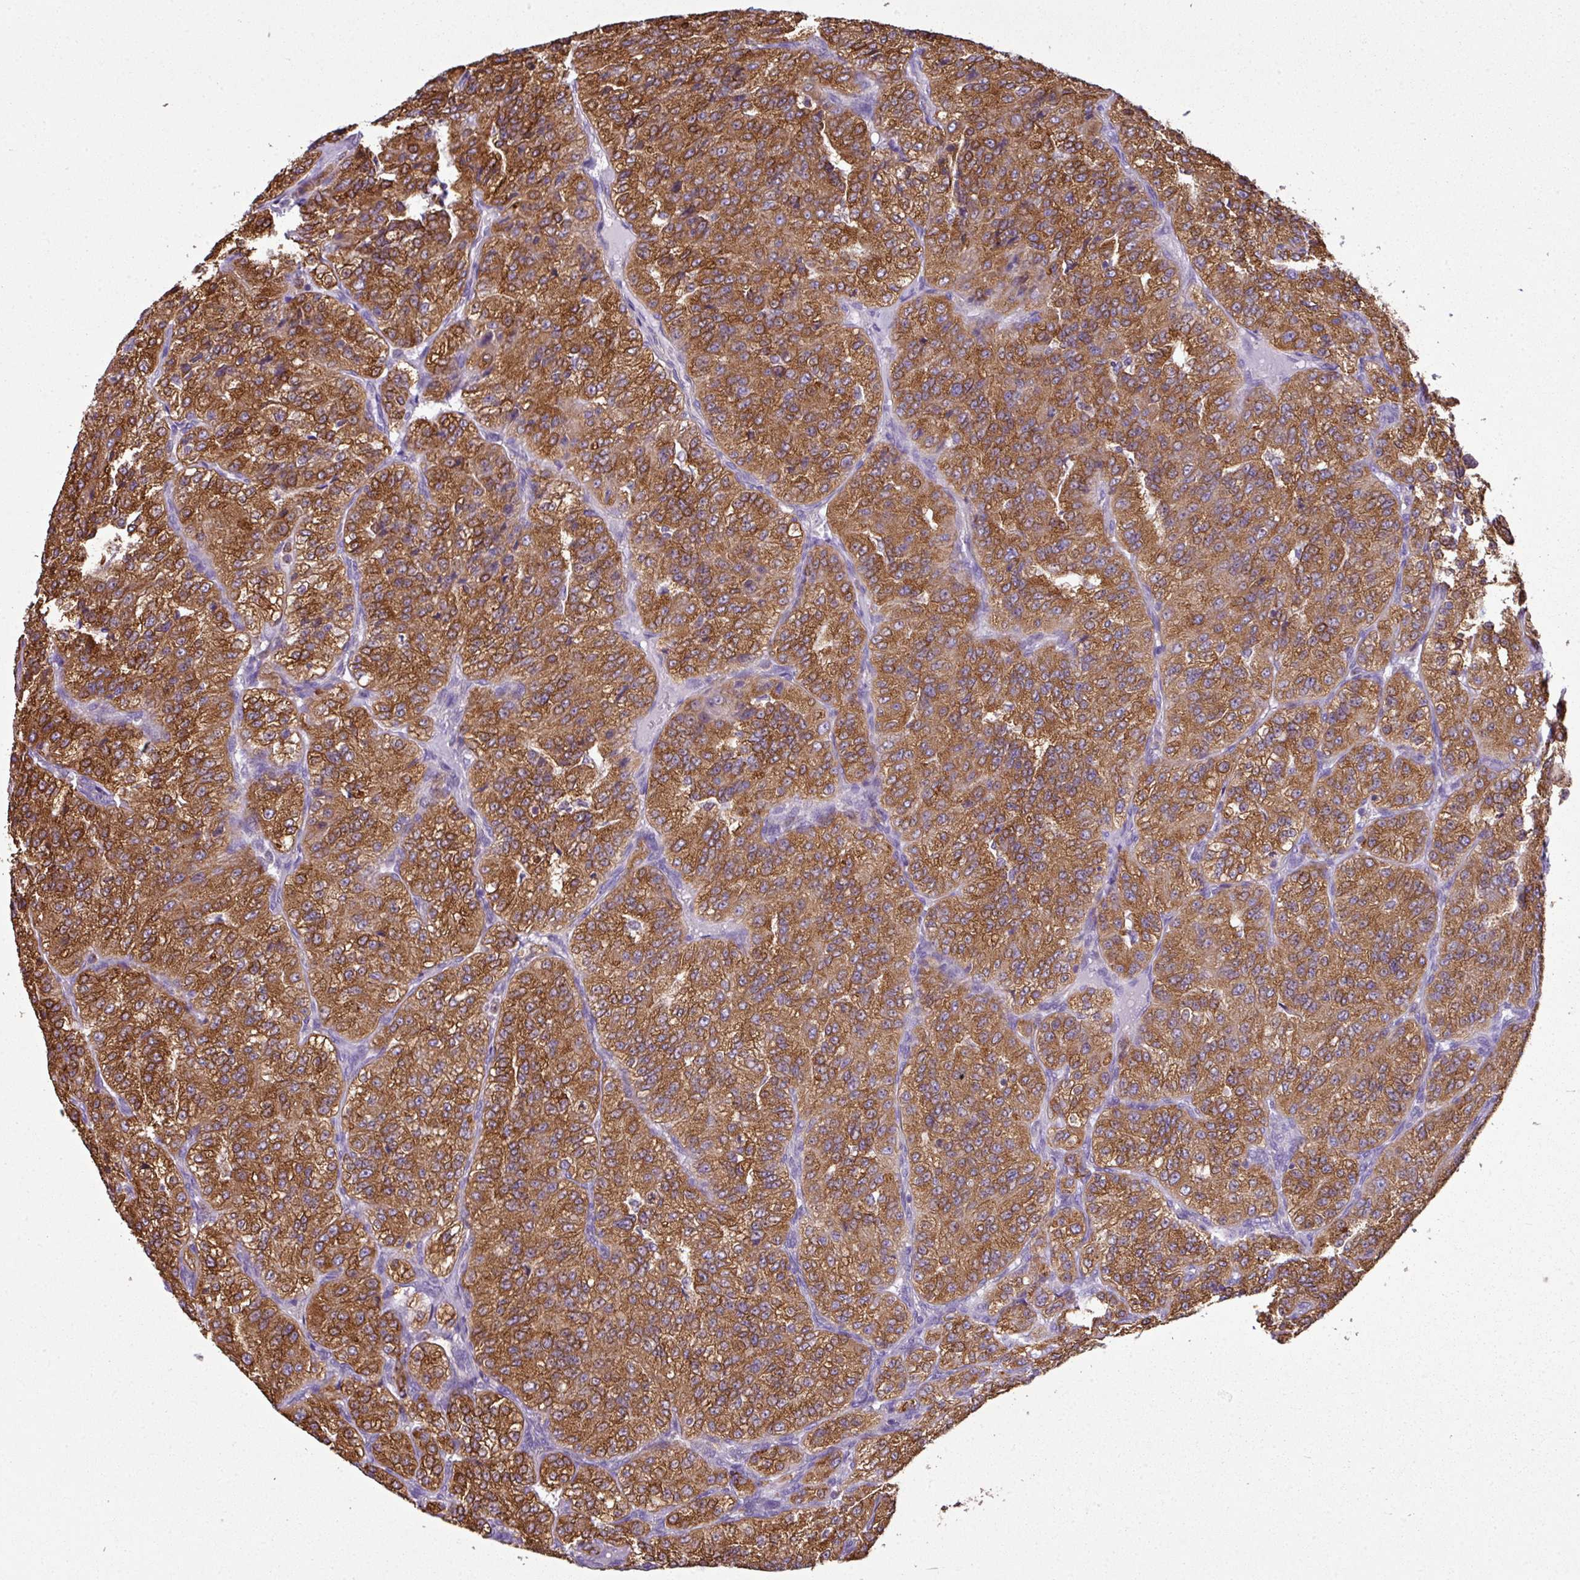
{"staining": {"intensity": "strong", "quantity": ">75%", "location": "cytoplasmic/membranous"}, "tissue": "renal cancer", "cell_type": "Tumor cells", "image_type": "cancer", "snomed": [{"axis": "morphology", "description": "Adenocarcinoma, NOS"}, {"axis": "topography", "description": "Kidney"}], "caption": "Brown immunohistochemical staining in human renal adenocarcinoma exhibits strong cytoplasmic/membranous expression in approximately >75% of tumor cells.", "gene": "XNDC1N", "patient": {"sex": "female", "age": 63}}